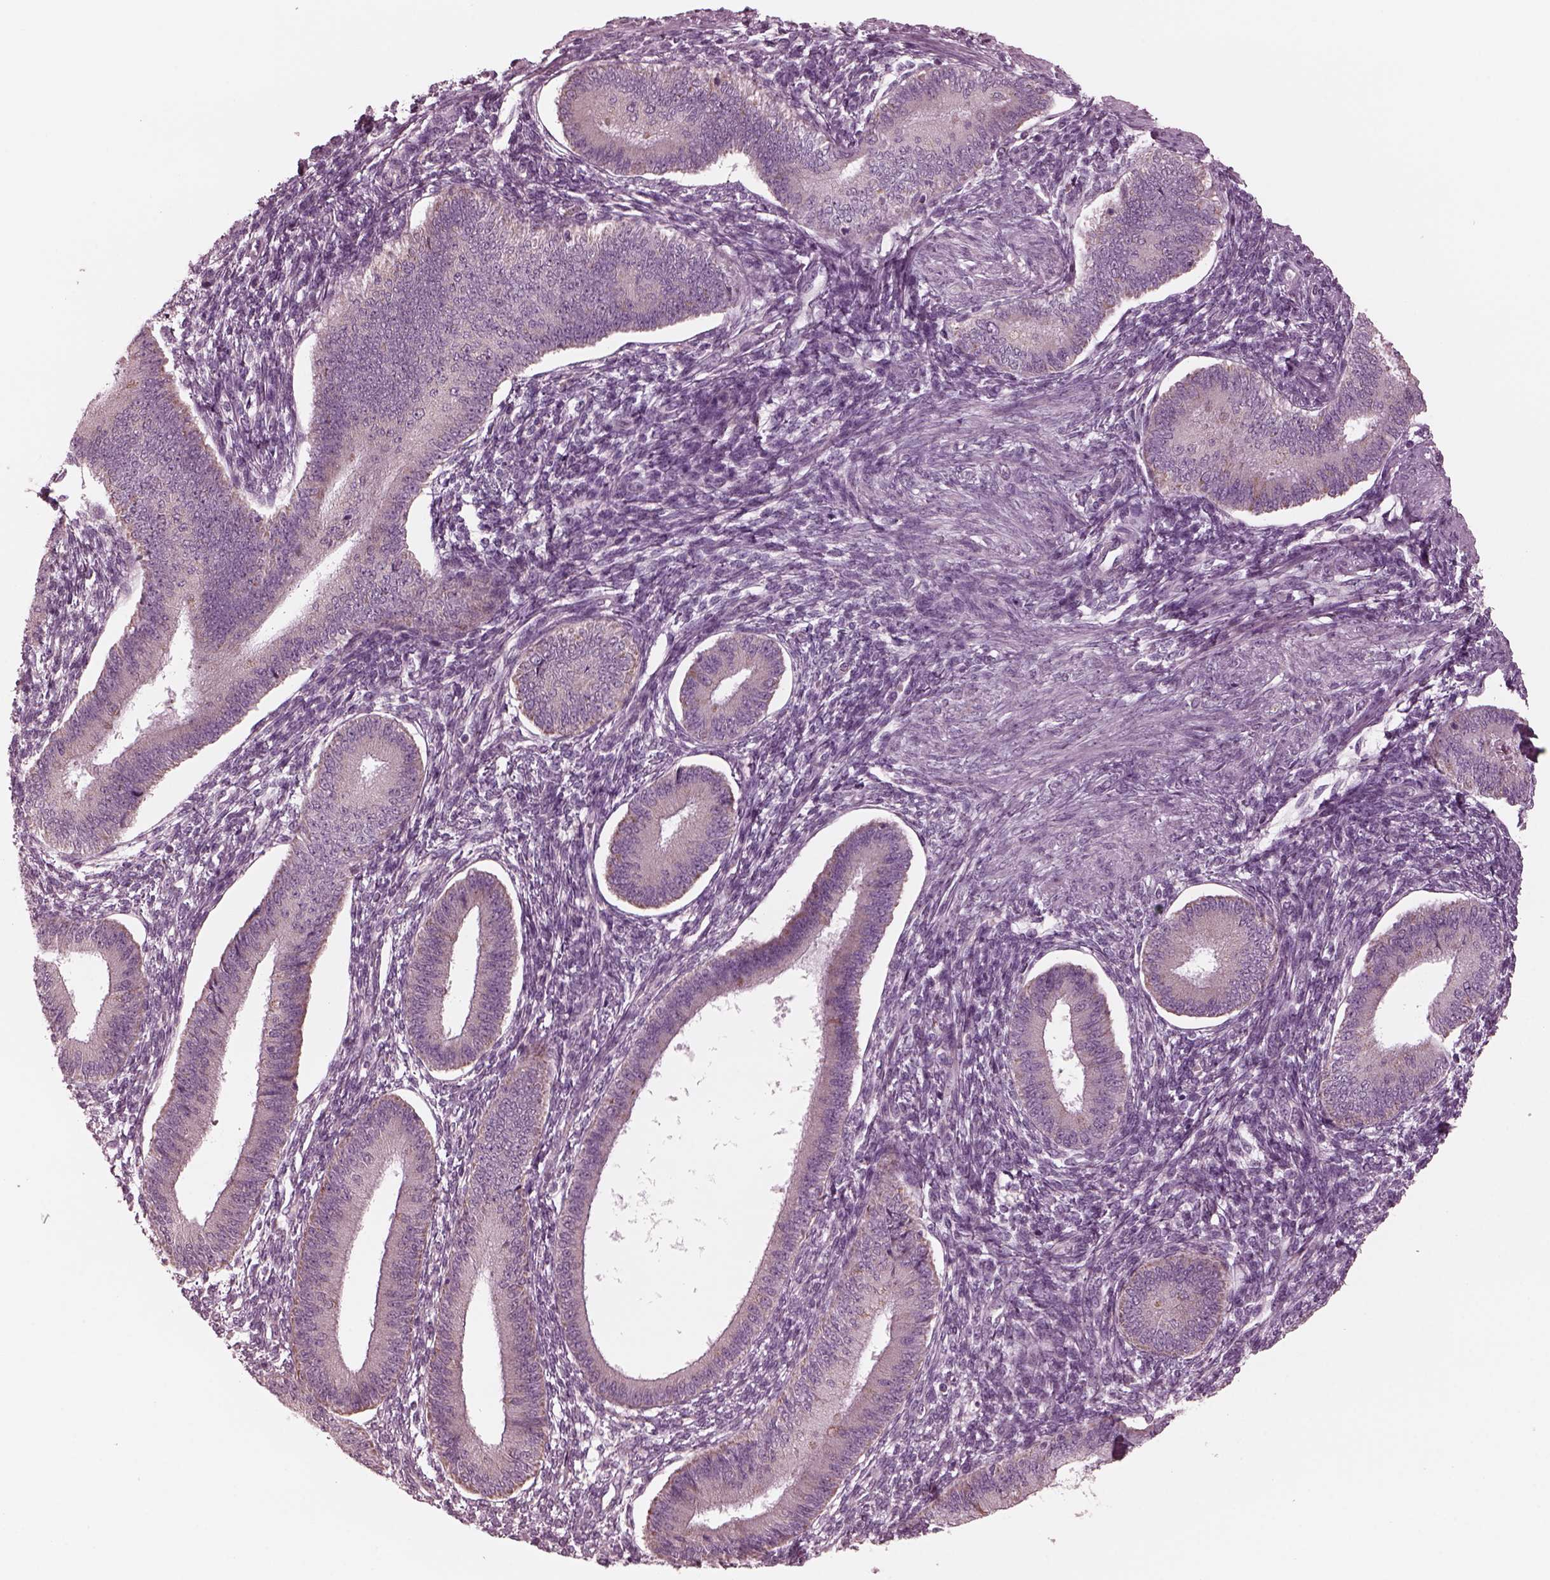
{"staining": {"intensity": "negative", "quantity": "none", "location": "none"}, "tissue": "endometrium", "cell_type": "Cells in endometrial stroma", "image_type": "normal", "snomed": [{"axis": "morphology", "description": "Normal tissue, NOS"}, {"axis": "topography", "description": "Endometrium"}], "caption": "This is an immunohistochemistry micrograph of normal human endometrium. There is no positivity in cells in endometrial stroma.", "gene": "CELSR3", "patient": {"sex": "female", "age": 39}}